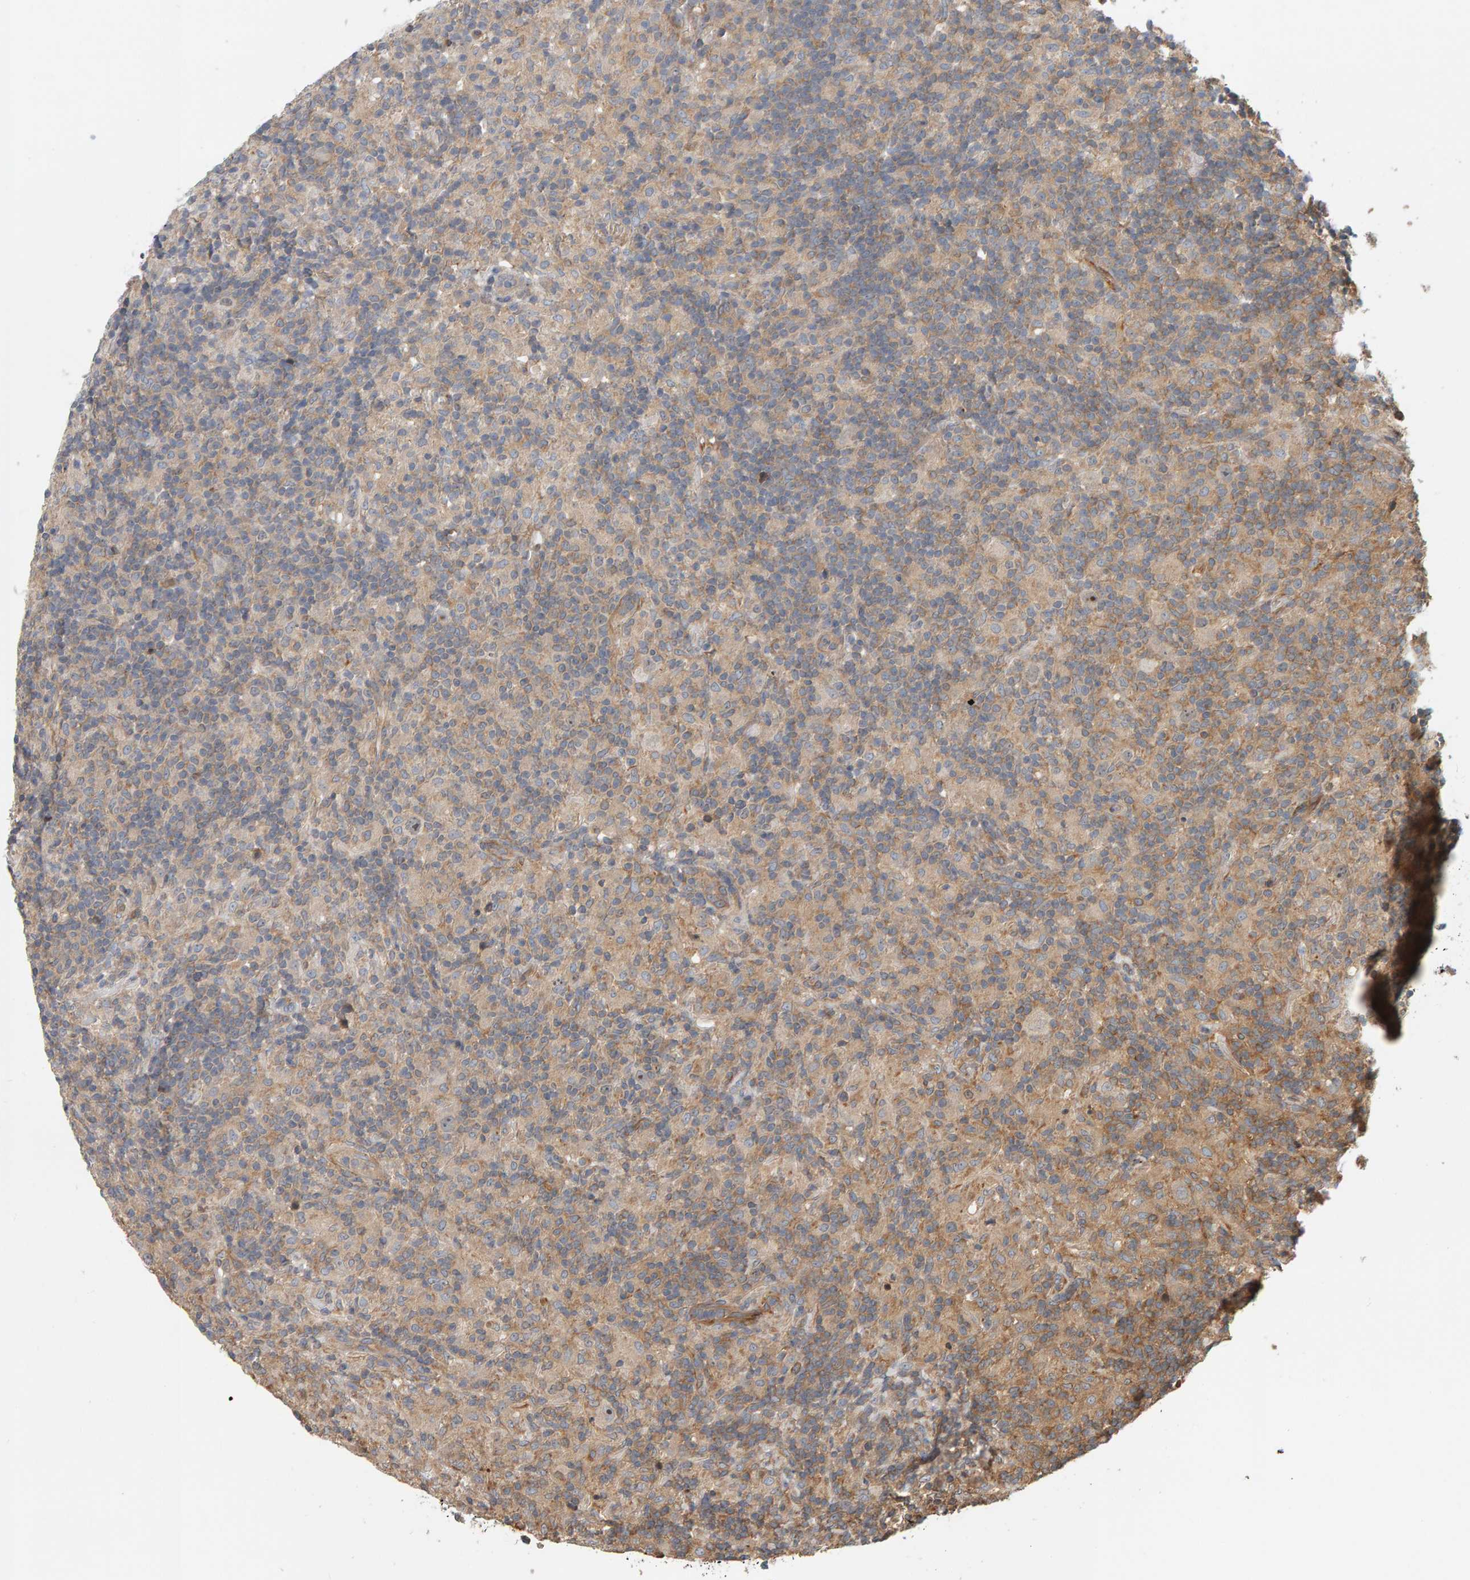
{"staining": {"intensity": "negative", "quantity": "none", "location": "none"}, "tissue": "lymphoma", "cell_type": "Tumor cells", "image_type": "cancer", "snomed": [{"axis": "morphology", "description": "Hodgkin's disease, NOS"}, {"axis": "topography", "description": "Lymph node"}], "caption": "A high-resolution micrograph shows IHC staining of Hodgkin's disease, which shows no significant staining in tumor cells.", "gene": "C9orf72", "patient": {"sex": "male", "age": 70}}